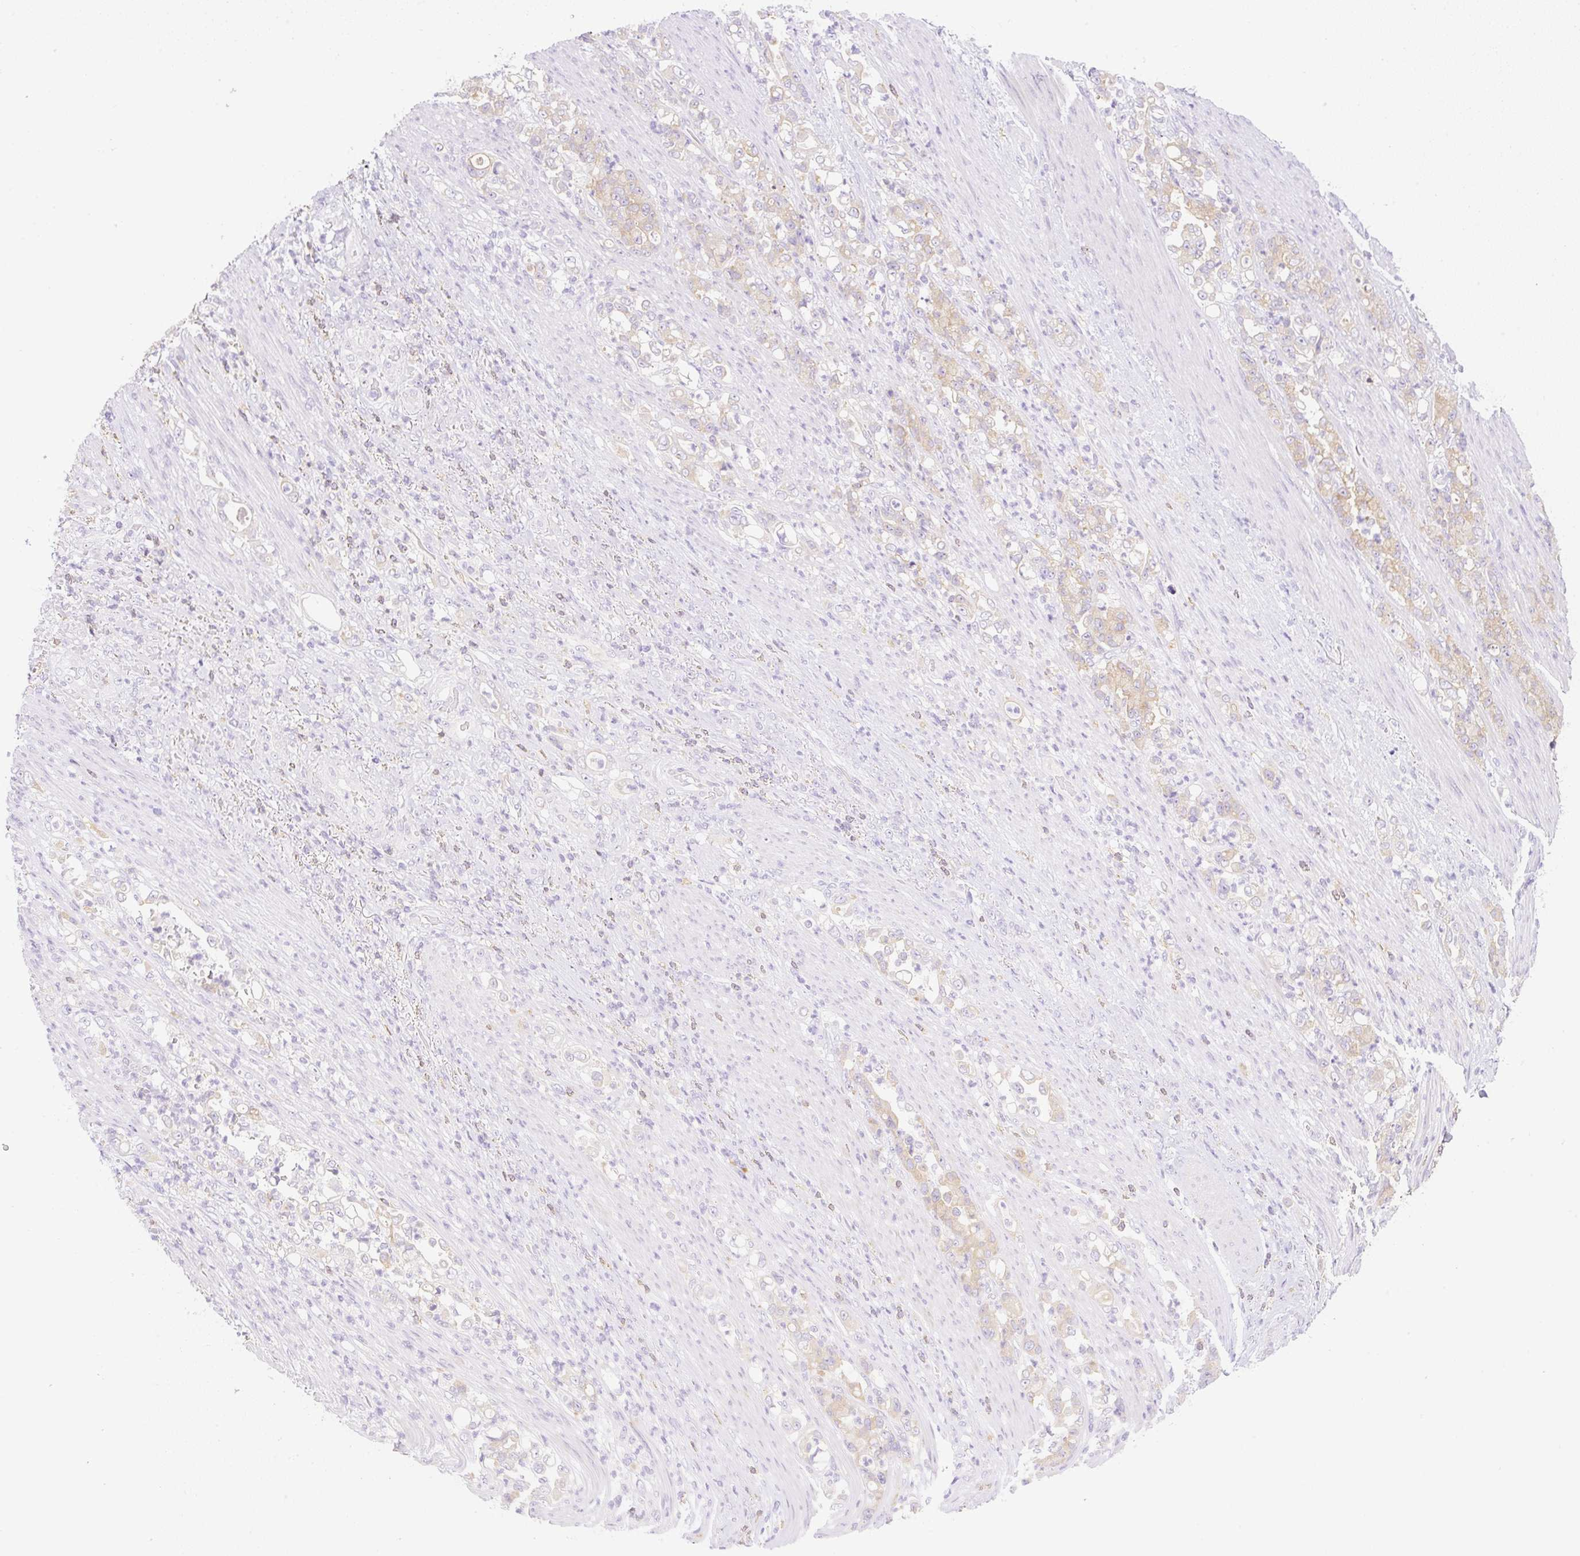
{"staining": {"intensity": "weak", "quantity": "25%-75%", "location": "cytoplasmic/membranous"}, "tissue": "stomach cancer", "cell_type": "Tumor cells", "image_type": "cancer", "snomed": [{"axis": "morphology", "description": "Normal tissue, NOS"}, {"axis": "morphology", "description": "Adenocarcinoma, NOS"}, {"axis": "topography", "description": "Stomach"}], "caption": "Immunohistochemistry image of human adenocarcinoma (stomach) stained for a protein (brown), which demonstrates low levels of weak cytoplasmic/membranous staining in approximately 25%-75% of tumor cells.", "gene": "DENND5A", "patient": {"sex": "female", "age": 79}}